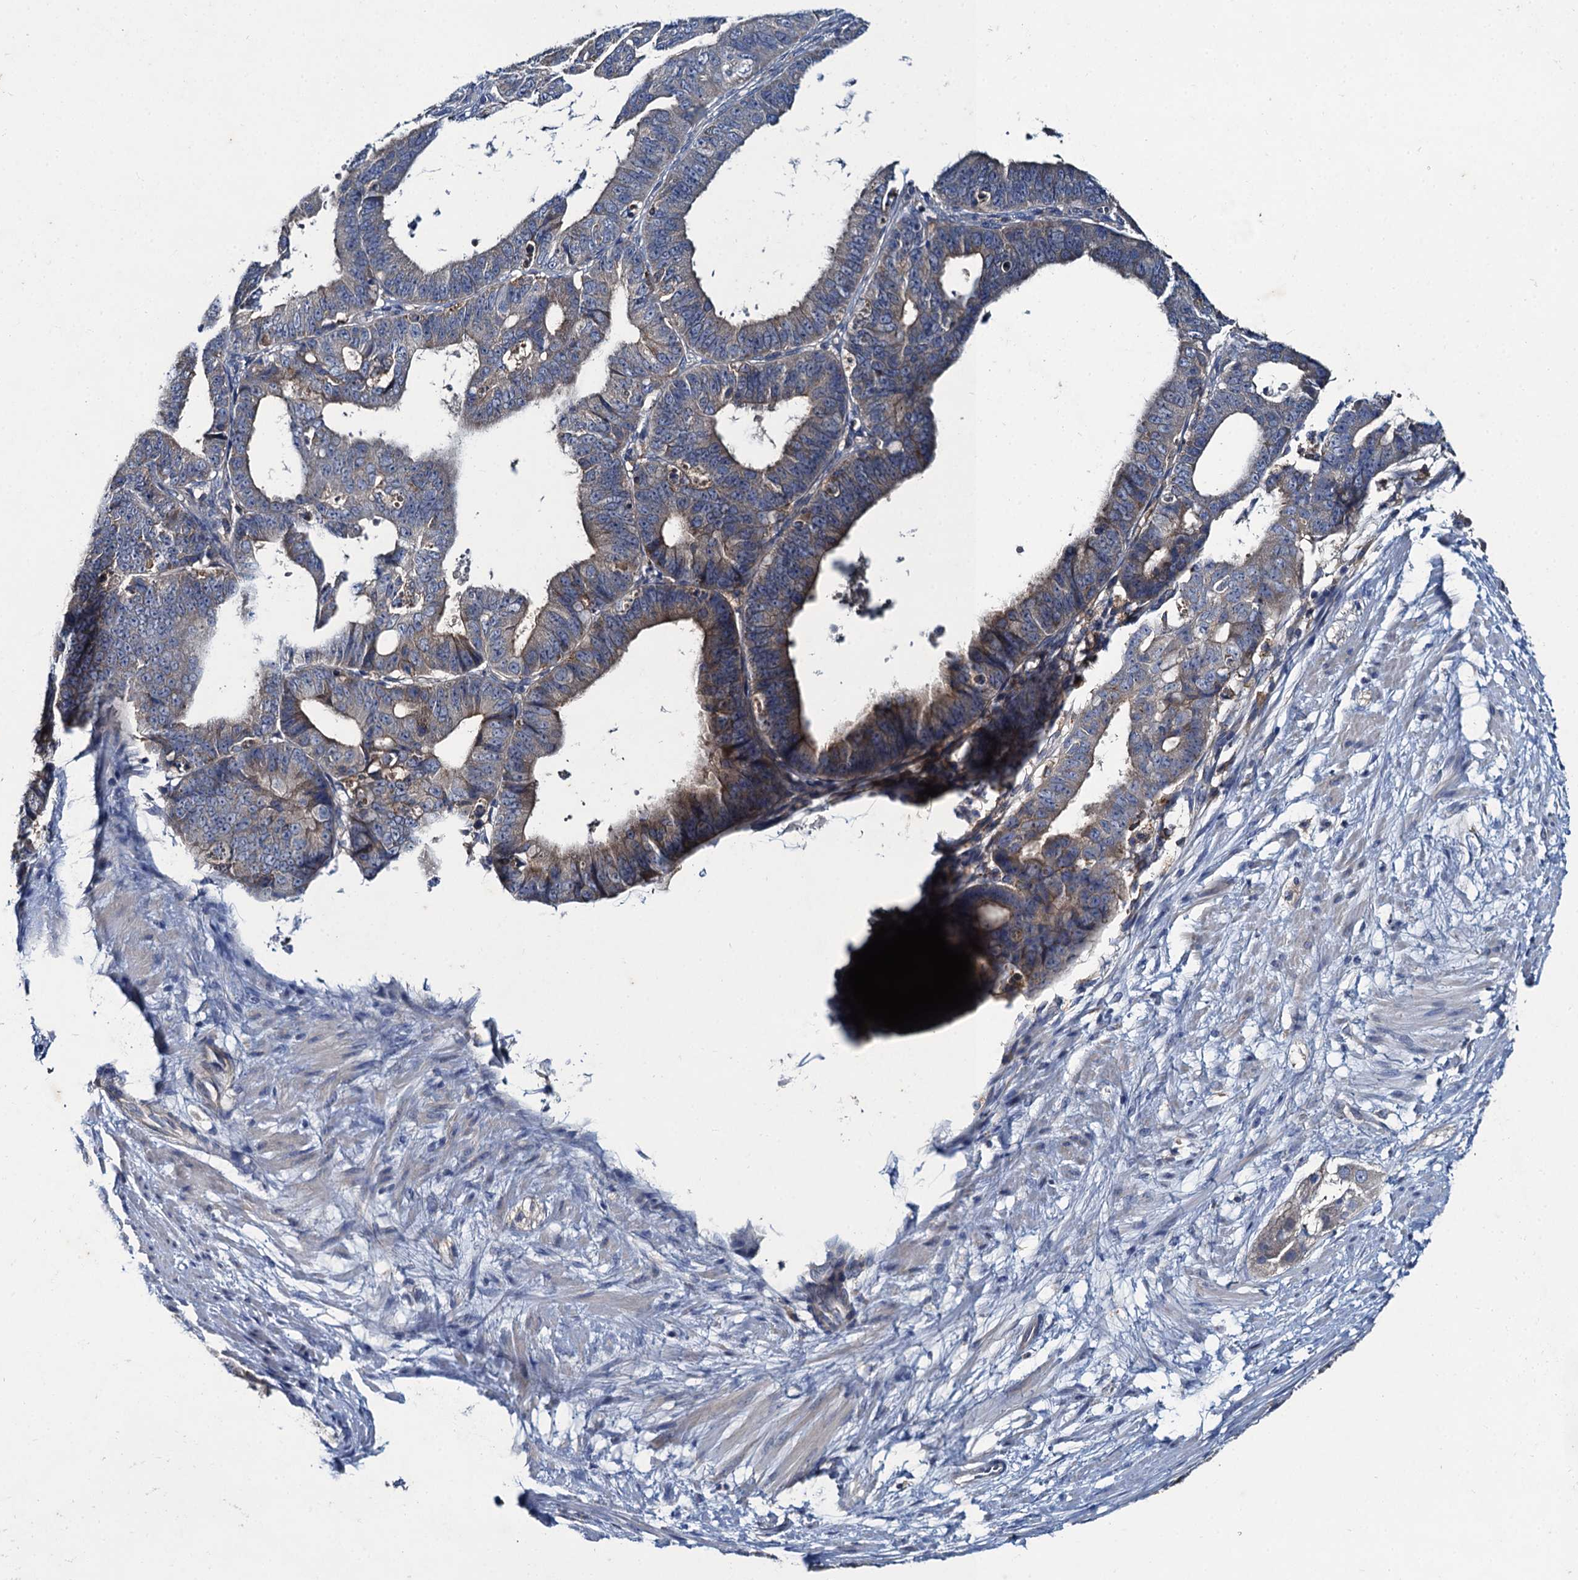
{"staining": {"intensity": "weak", "quantity": "25%-75%", "location": "cytoplasmic/membranous"}, "tissue": "ovarian cancer", "cell_type": "Tumor cells", "image_type": "cancer", "snomed": [{"axis": "morphology", "description": "Carcinoma, endometroid"}, {"axis": "topography", "description": "Appendix"}, {"axis": "topography", "description": "Ovary"}], "caption": "Tumor cells display low levels of weak cytoplasmic/membranous staining in approximately 25%-75% of cells in human ovarian cancer (endometroid carcinoma).", "gene": "SNAP29", "patient": {"sex": "female", "age": 42}}